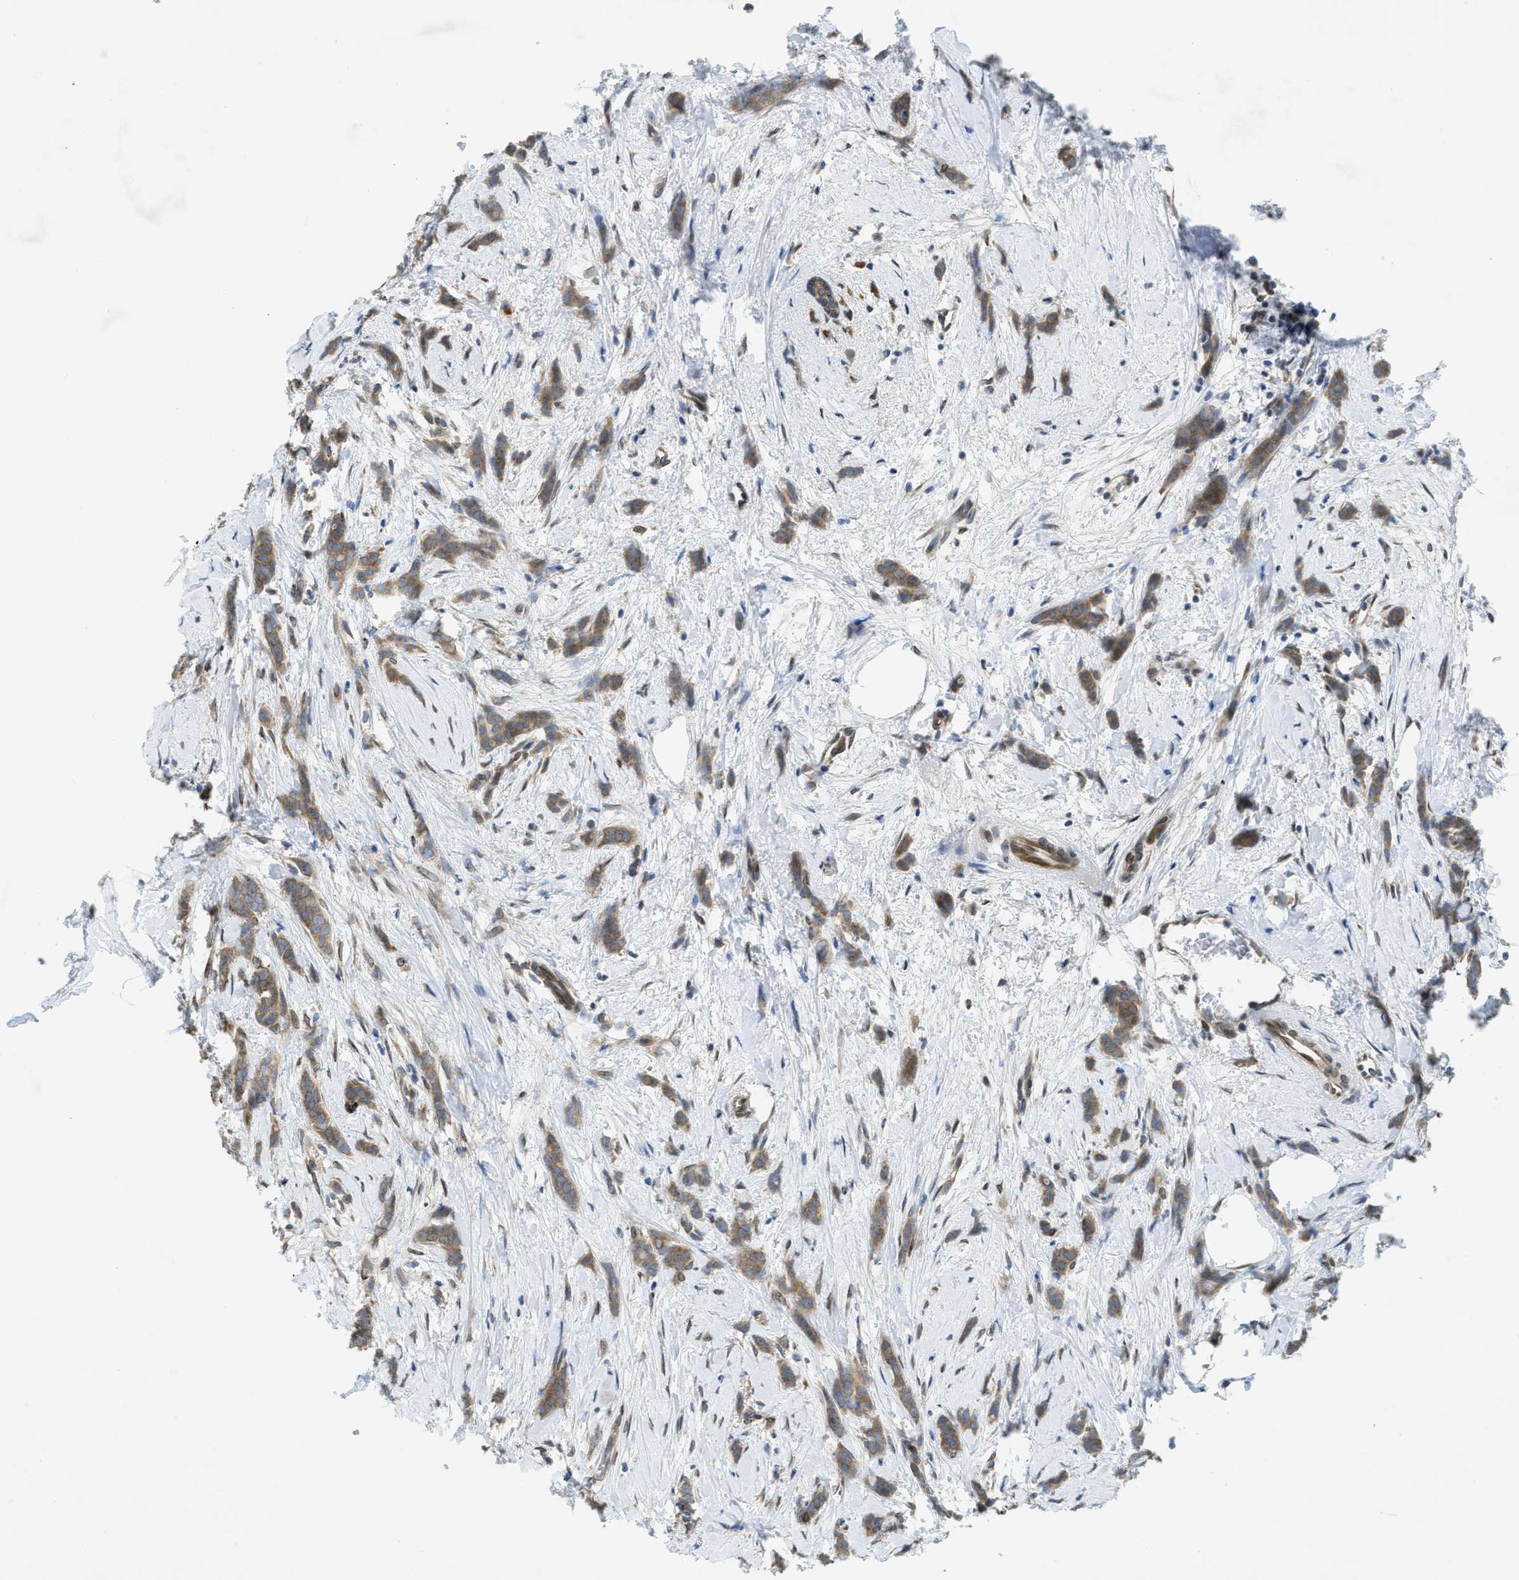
{"staining": {"intensity": "moderate", "quantity": ">75%", "location": "cytoplasmic/membranous"}, "tissue": "breast cancer", "cell_type": "Tumor cells", "image_type": "cancer", "snomed": [{"axis": "morphology", "description": "Lobular carcinoma, in situ"}, {"axis": "morphology", "description": "Lobular carcinoma"}, {"axis": "topography", "description": "Breast"}], "caption": "The immunohistochemical stain labels moderate cytoplasmic/membranous staining in tumor cells of breast cancer (lobular carcinoma in situ) tissue.", "gene": "EIF2AK3", "patient": {"sex": "female", "age": 41}}